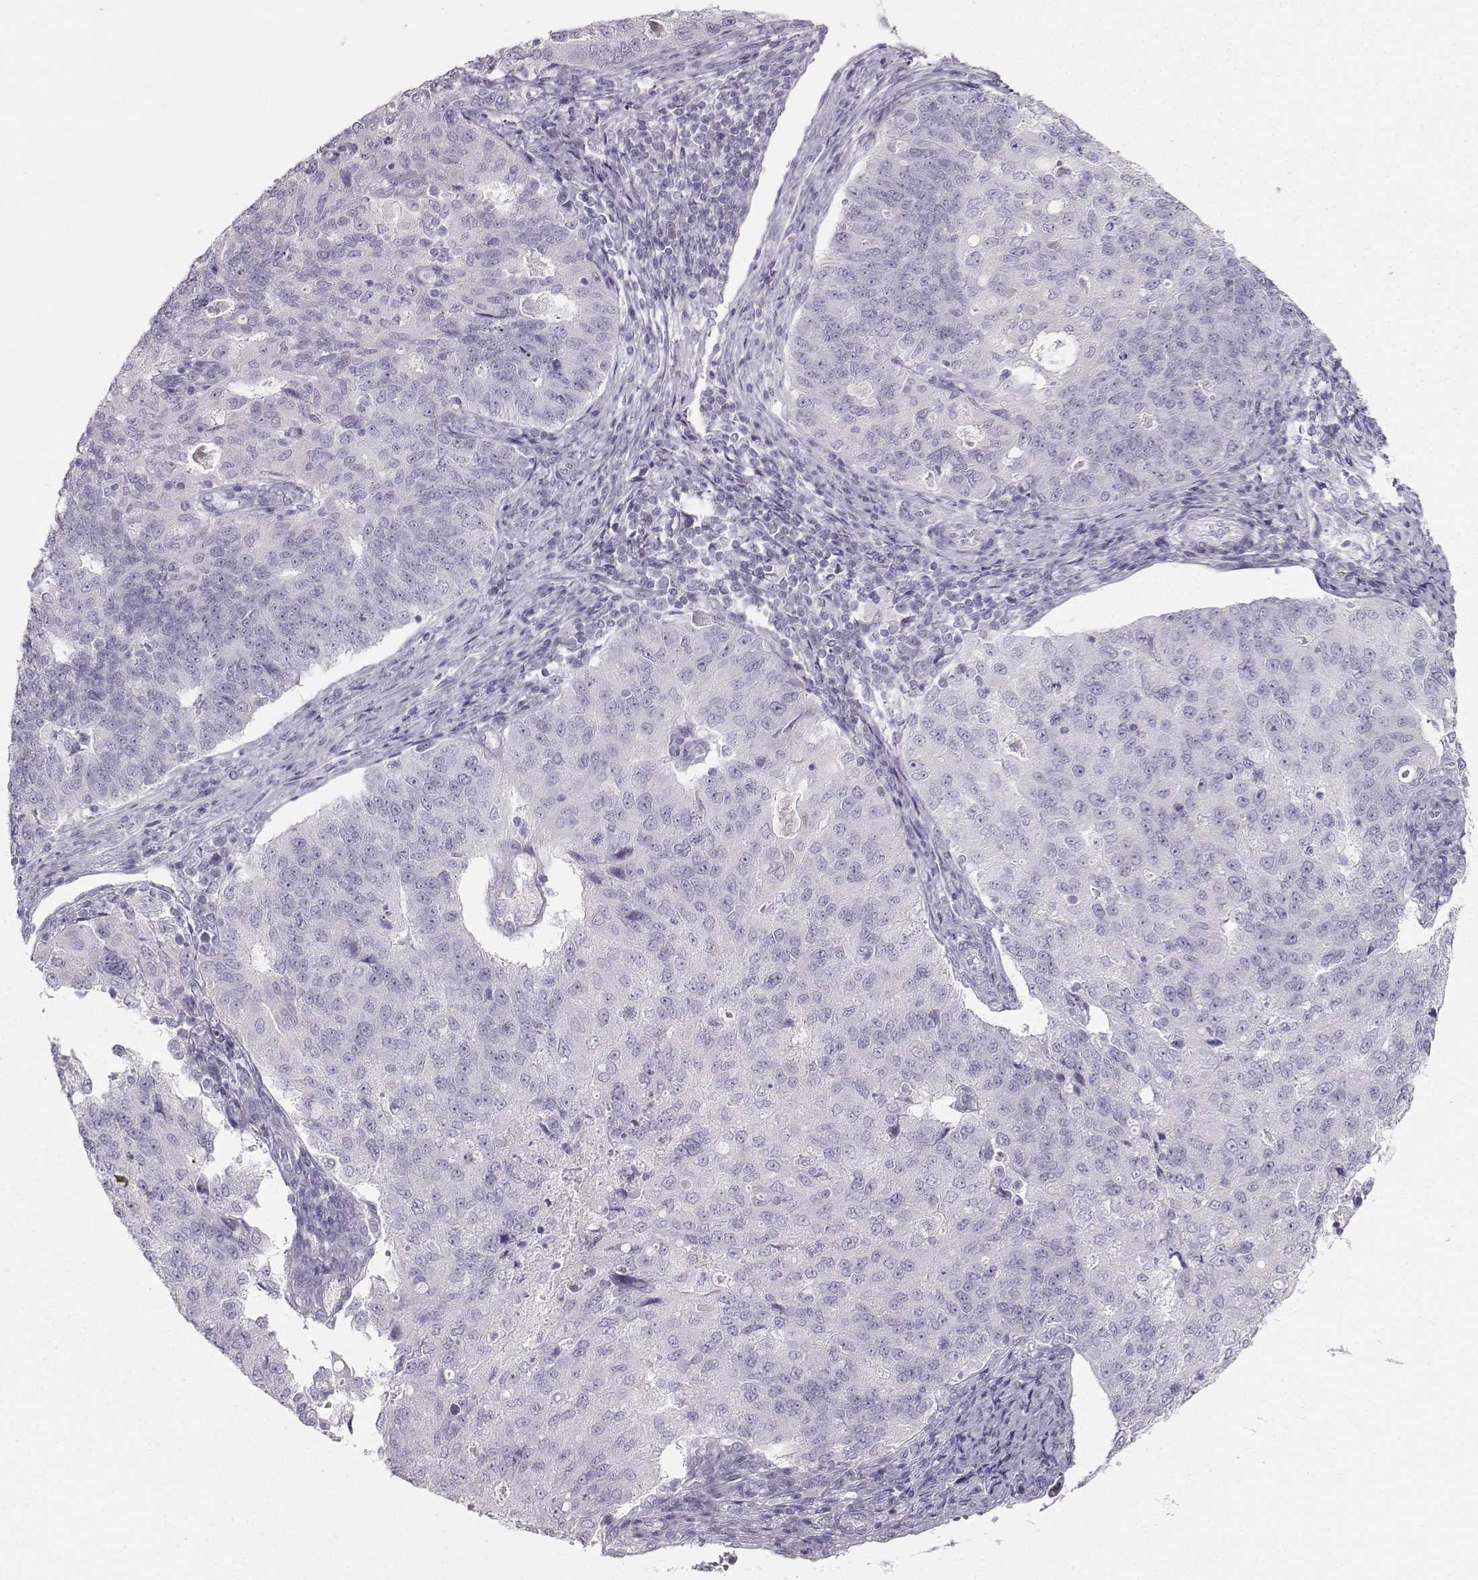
{"staining": {"intensity": "negative", "quantity": "none", "location": "none"}, "tissue": "endometrial cancer", "cell_type": "Tumor cells", "image_type": "cancer", "snomed": [{"axis": "morphology", "description": "Adenocarcinoma, NOS"}, {"axis": "topography", "description": "Endometrium"}], "caption": "An immunohistochemistry histopathology image of endometrial cancer (adenocarcinoma) is shown. There is no staining in tumor cells of endometrial cancer (adenocarcinoma).", "gene": "CASR", "patient": {"sex": "female", "age": 43}}